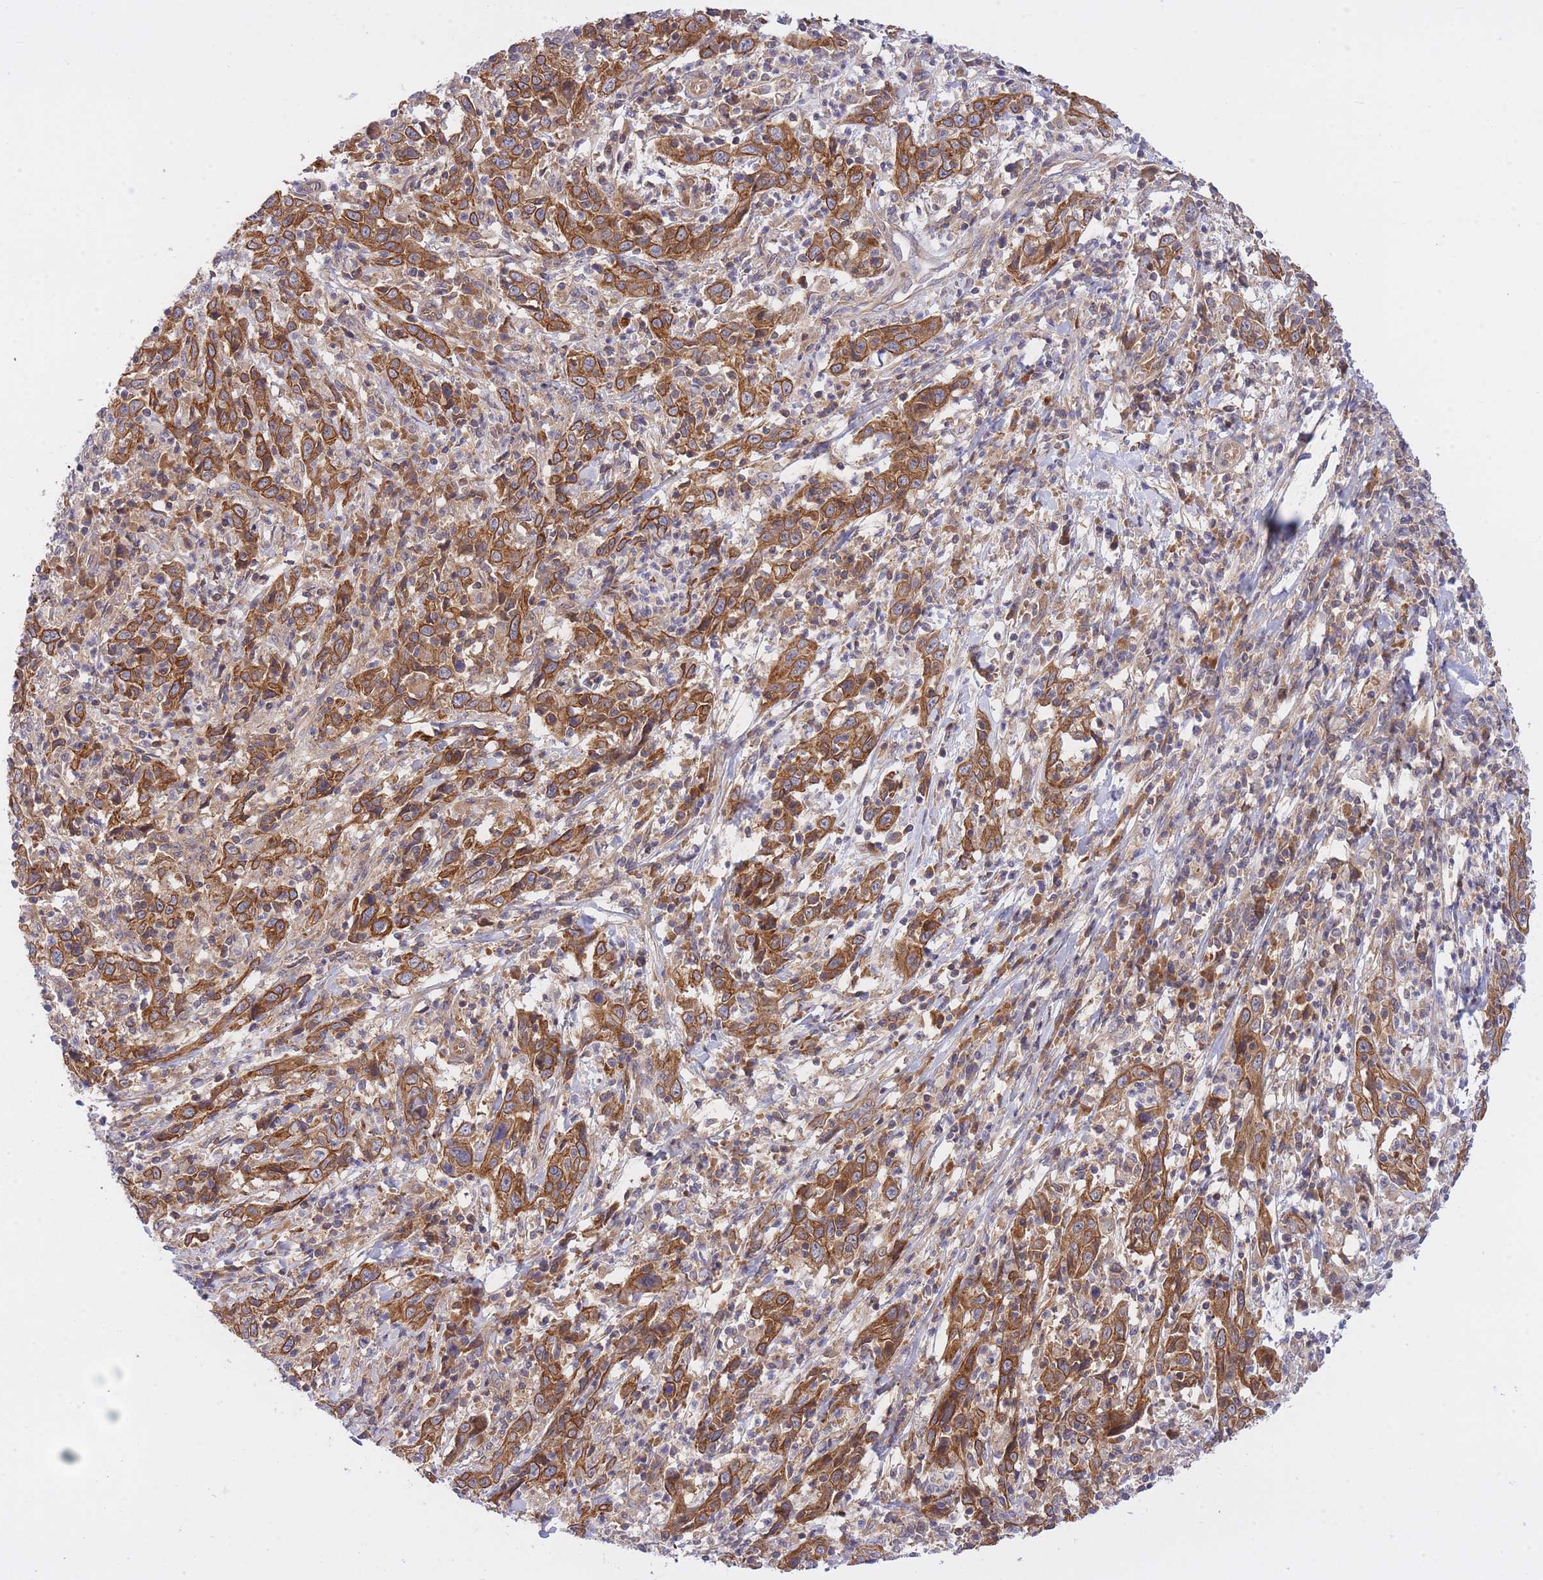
{"staining": {"intensity": "strong", "quantity": ">75%", "location": "cytoplasmic/membranous"}, "tissue": "cervical cancer", "cell_type": "Tumor cells", "image_type": "cancer", "snomed": [{"axis": "morphology", "description": "Squamous cell carcinoma, NOS"}, {"axis": "topography", "description": "Cervix"}], "caption": "Human cervical cancer (squamous cell carcinoma) stained with a protein marker displays strong staining in tumor cells.", "gene": "EIF2B2", "patient": {"sex": "female", "age": 46}}